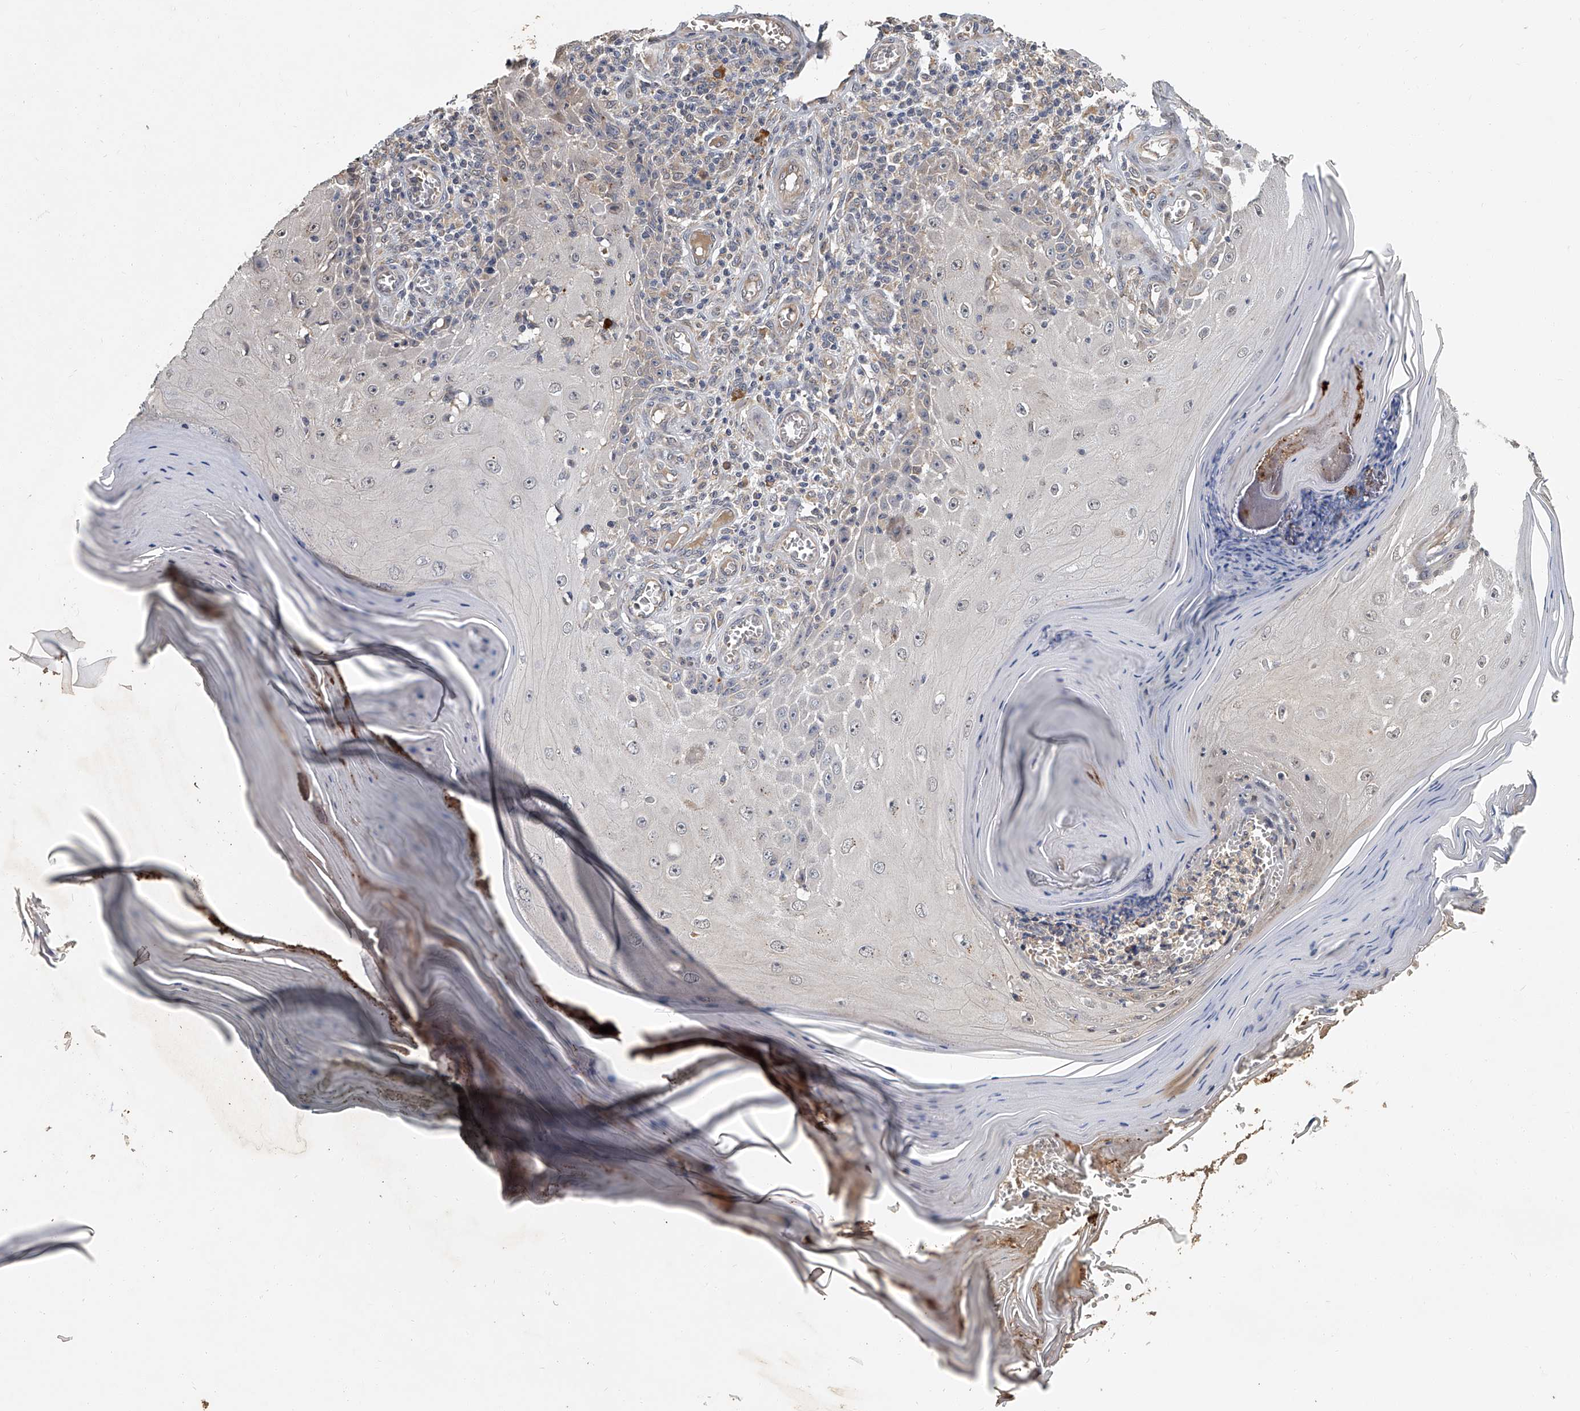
{"staining": {"intensity": "negative", "quantity": "none", "location": "none"}, "tissue": "skin cancer", "cell_type": "Tumor cells", "image_type": "cancer", "snomed": [{"axis": "morphology", "description": "Squamous cell carcinoma, NOS"}, {"axis": "topography", "description": "Skin"}], "caption": "High magnification brightfield microscopy of skin cancer (squamous cell carcinoma) stained with DAB (3,3'-diaminobenzidine) (brown) and counterstained with hematoxylin (blue): tumor cells show no significant staining.", "gene": "JAG2", "patient": {"sex": "female", "age": 73}}